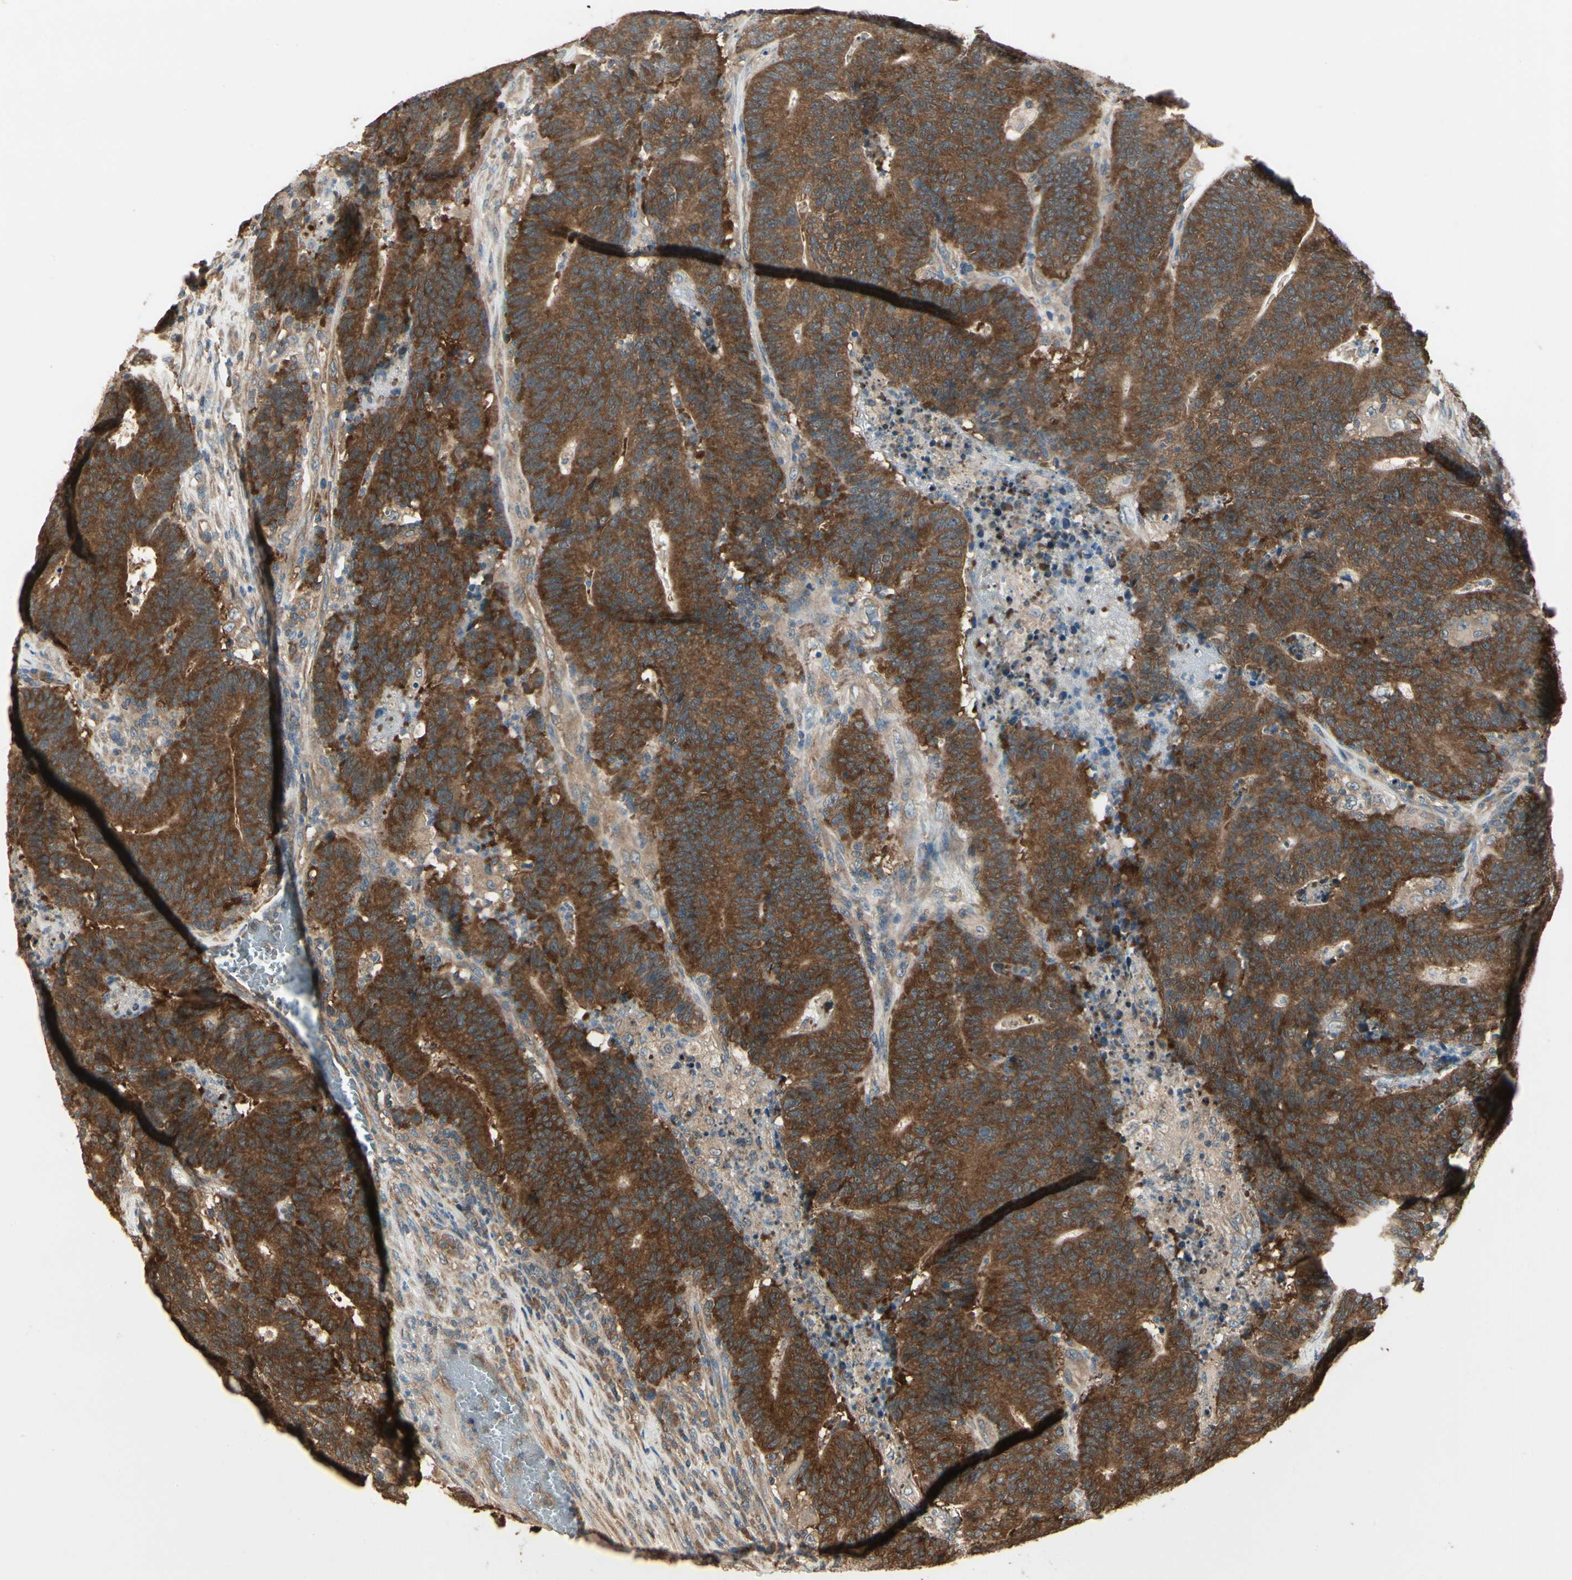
{"staining": {"intensity": "strong", "quantity": ">75%", "location": "cytoplasmic/membranous"}, "tissue": "colorectal cancer", "cell_type": "Tumor cells", "image_type": "cancer", "snomed": [{"axis": "morphology", "description": "Normal tissue, NOS"}, {"axis": "morphology", "description": "Adenocarcinoma, NOS"}, {"axis": "topography", "description": "Colon"}], "caption": "An IHC micrograph of neoplastic tissue is shown. Protein staining in brown labels strong cytoplasmic/membranous positivity in colorectal adenocarcinoma within tumor cells.", "gene": "CCT7", "patient": {"sex": "female", "age": 75}}